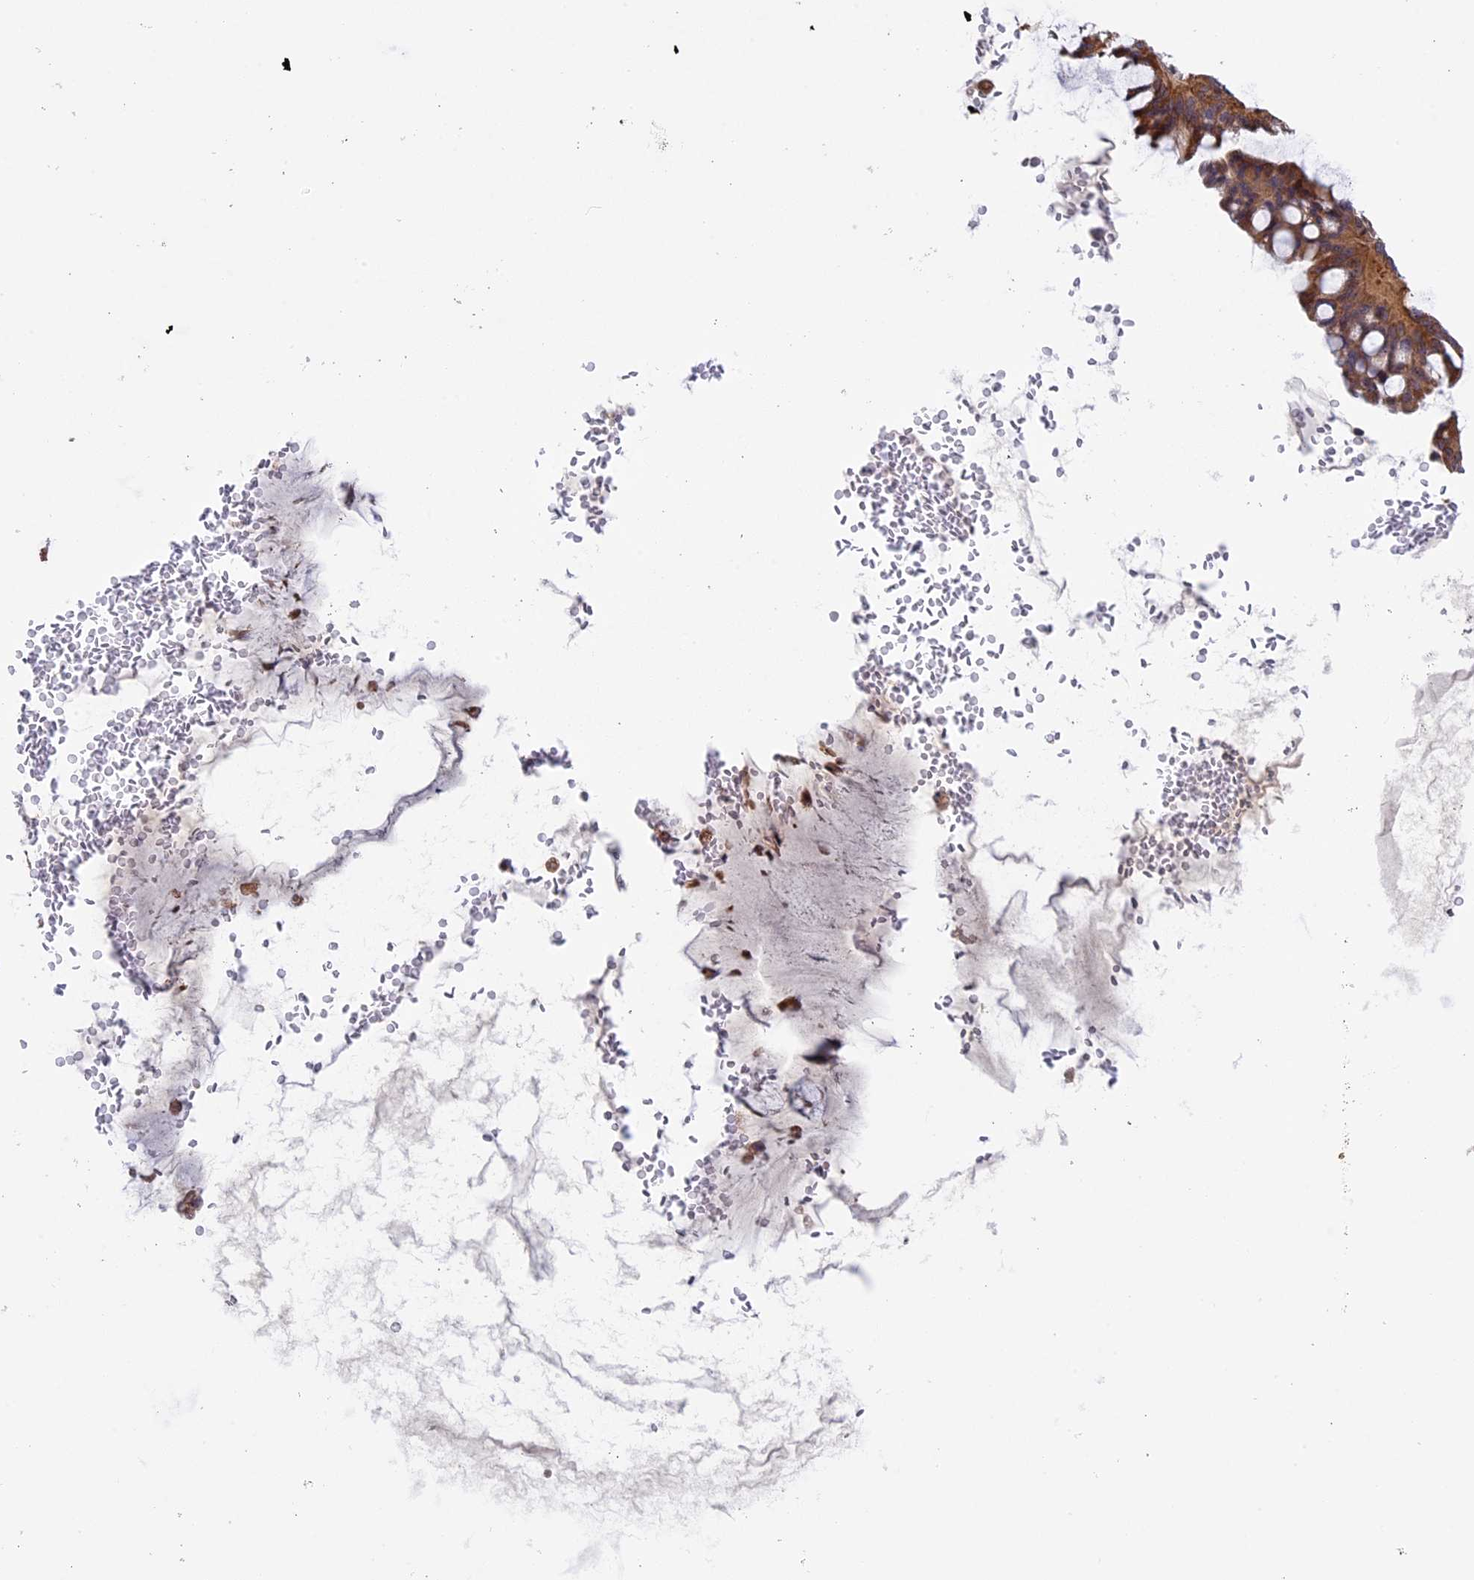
{"staining": {"intensity": "moderate", "quantity": ">75%", "location": "cytoplasmic/membranous"}, "tissue": "ovarian cancer", "cell_type": "Tumor cells", "image_type": "cancer", "snomed": [{"axis": "morphology", "description": "Cystadenocarcinoma, mucinous, NOS"}, {"axis": "topography", "description": "Ovary"}], "caption": "Moderate cytoplasmic/membranous protein positivity is present in approximately >75% of tumor cells in ovarian mucinous cystadenocarcinoma.", "gene": "FERMT1", "patient": {"sex": "female", "age": 73}}